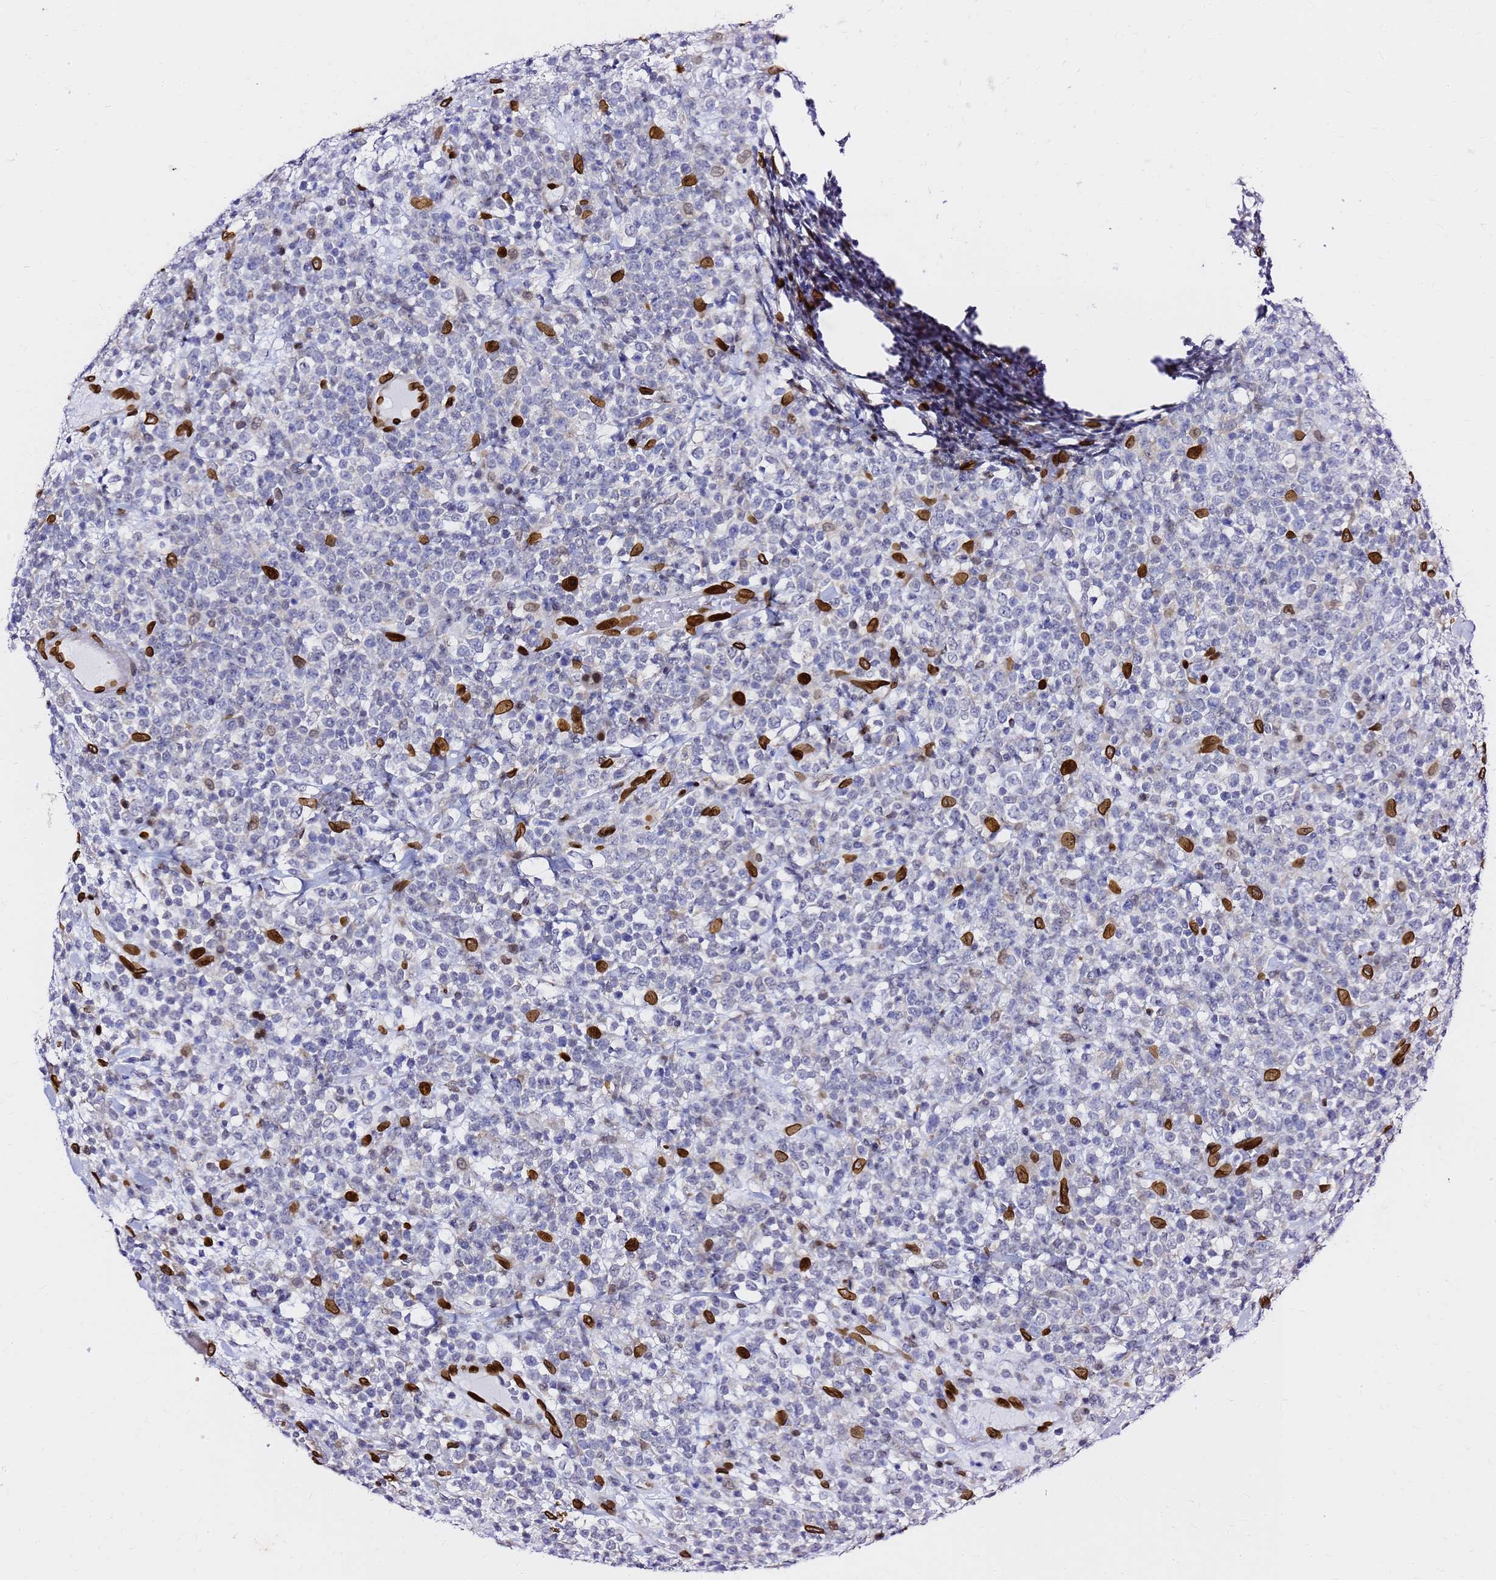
{"staining": {"intensity": "negative", "quantity": "none", "location": "none"}, "tissue": "lymphoma", "cell_type": "Tumor cells", "image_type": "cancer", "snomed": [{"axis": "morphology", "description": "Malignant lymphoma, non-Hodgkin's type, High grade"}, {"axis": "topography", "description": "Colon"}], "caption": "This is an immunohistochemistry micrograph of human lymphoma. There is no positivity in tumor cells.", "gene": "C6orf141", "patient": {"sex": "female", "age": 53}}